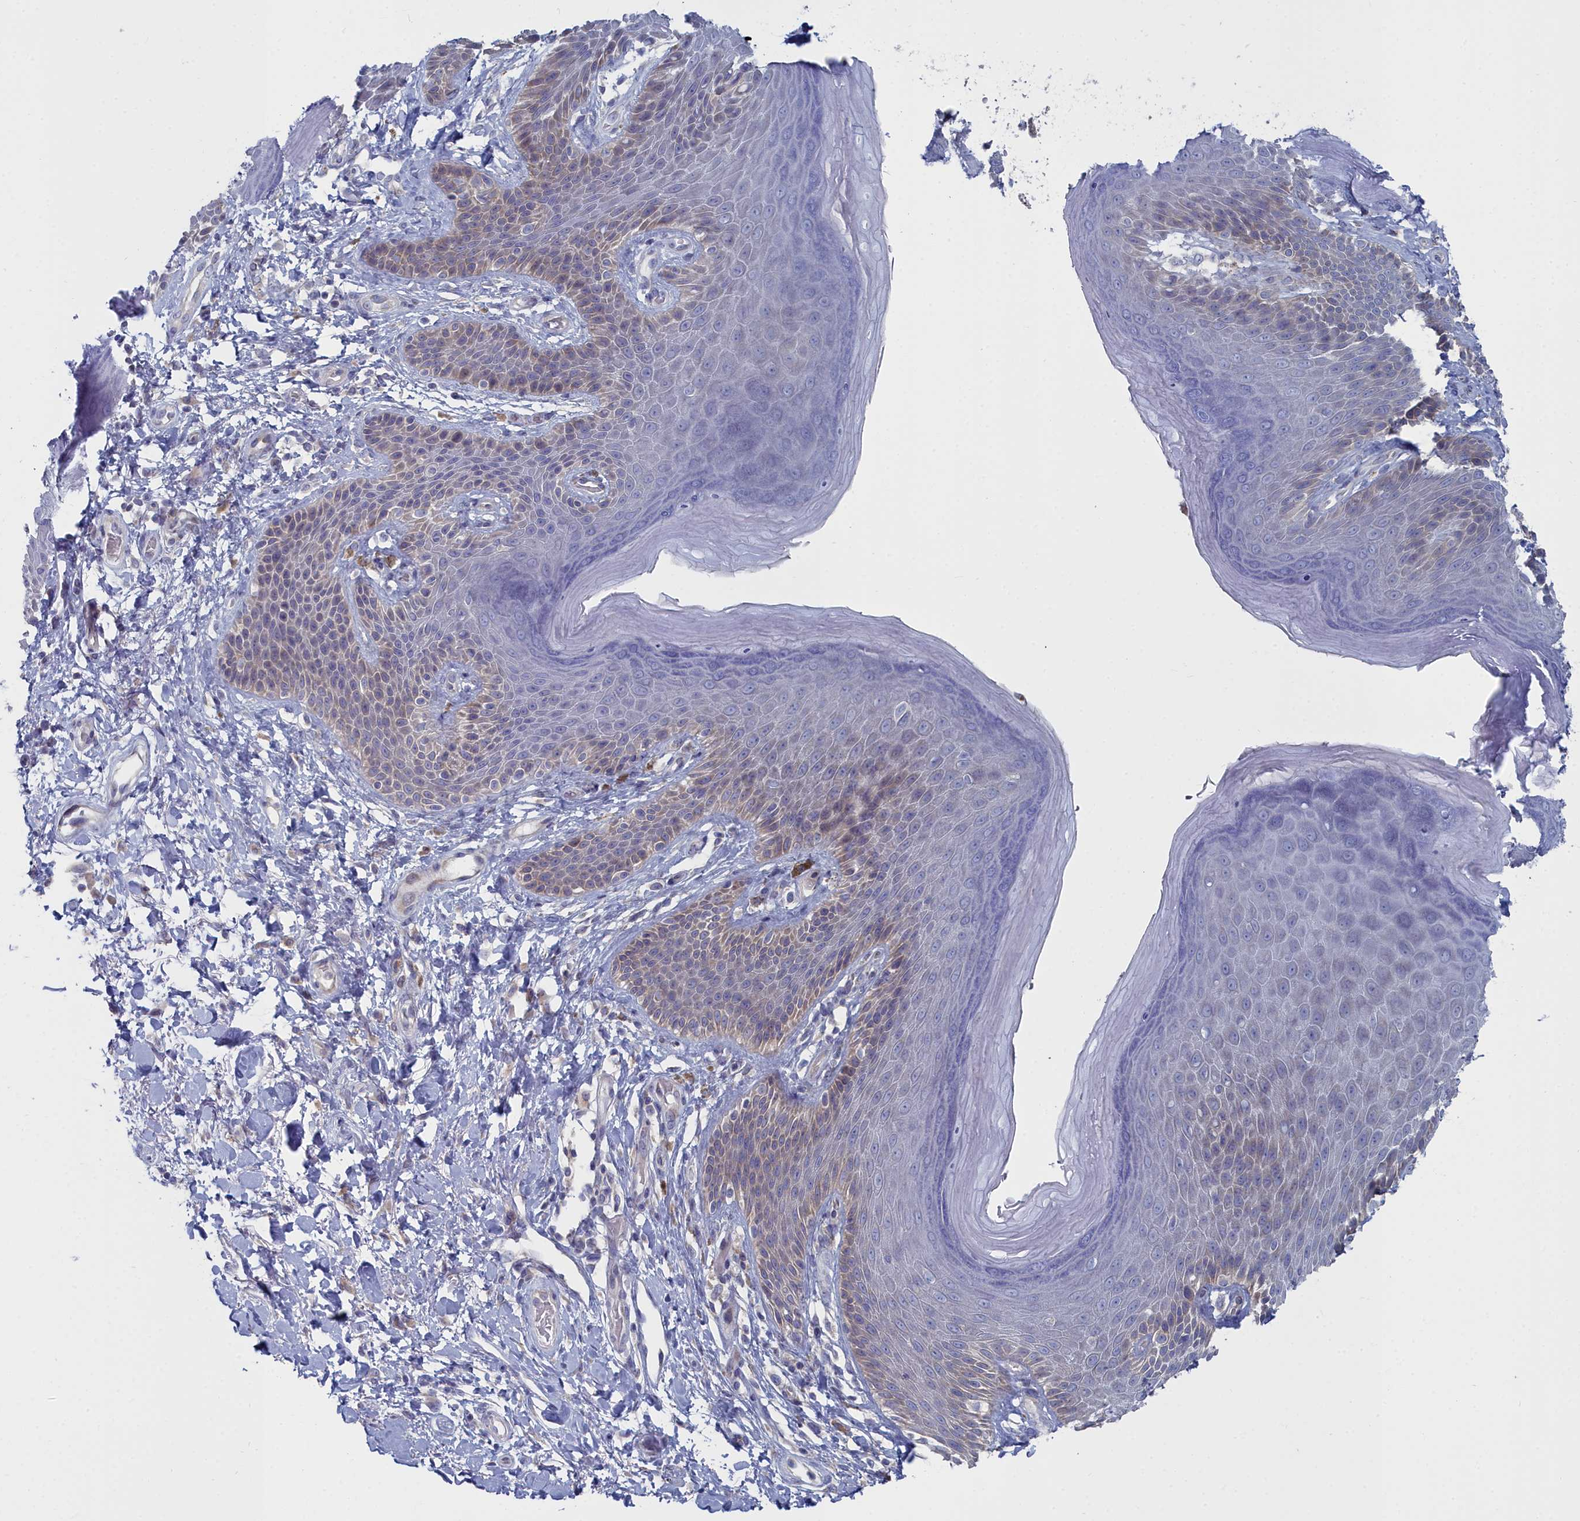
{"staining": {"intensity": "moderate", "quantity": "<25%", "location": "cytoplasmic/membranous"}, "tissue": "skin", "cell_type": "Epidermal cells", "image_type": "normal", "snomed": [{"axis": "morphology", "description": "Normal tissue, NOS"}, {"axis": "topography", "description": "Anal"}], "caption": "This micrograph reveals immunohistochemistry (IHC) staining of normal skin, with low moderate cytoplasmic/membranous expression in about <25% of epidermal cells.", "gene": "CCDC149", "patient": {"sex": "female", "age": 89}}